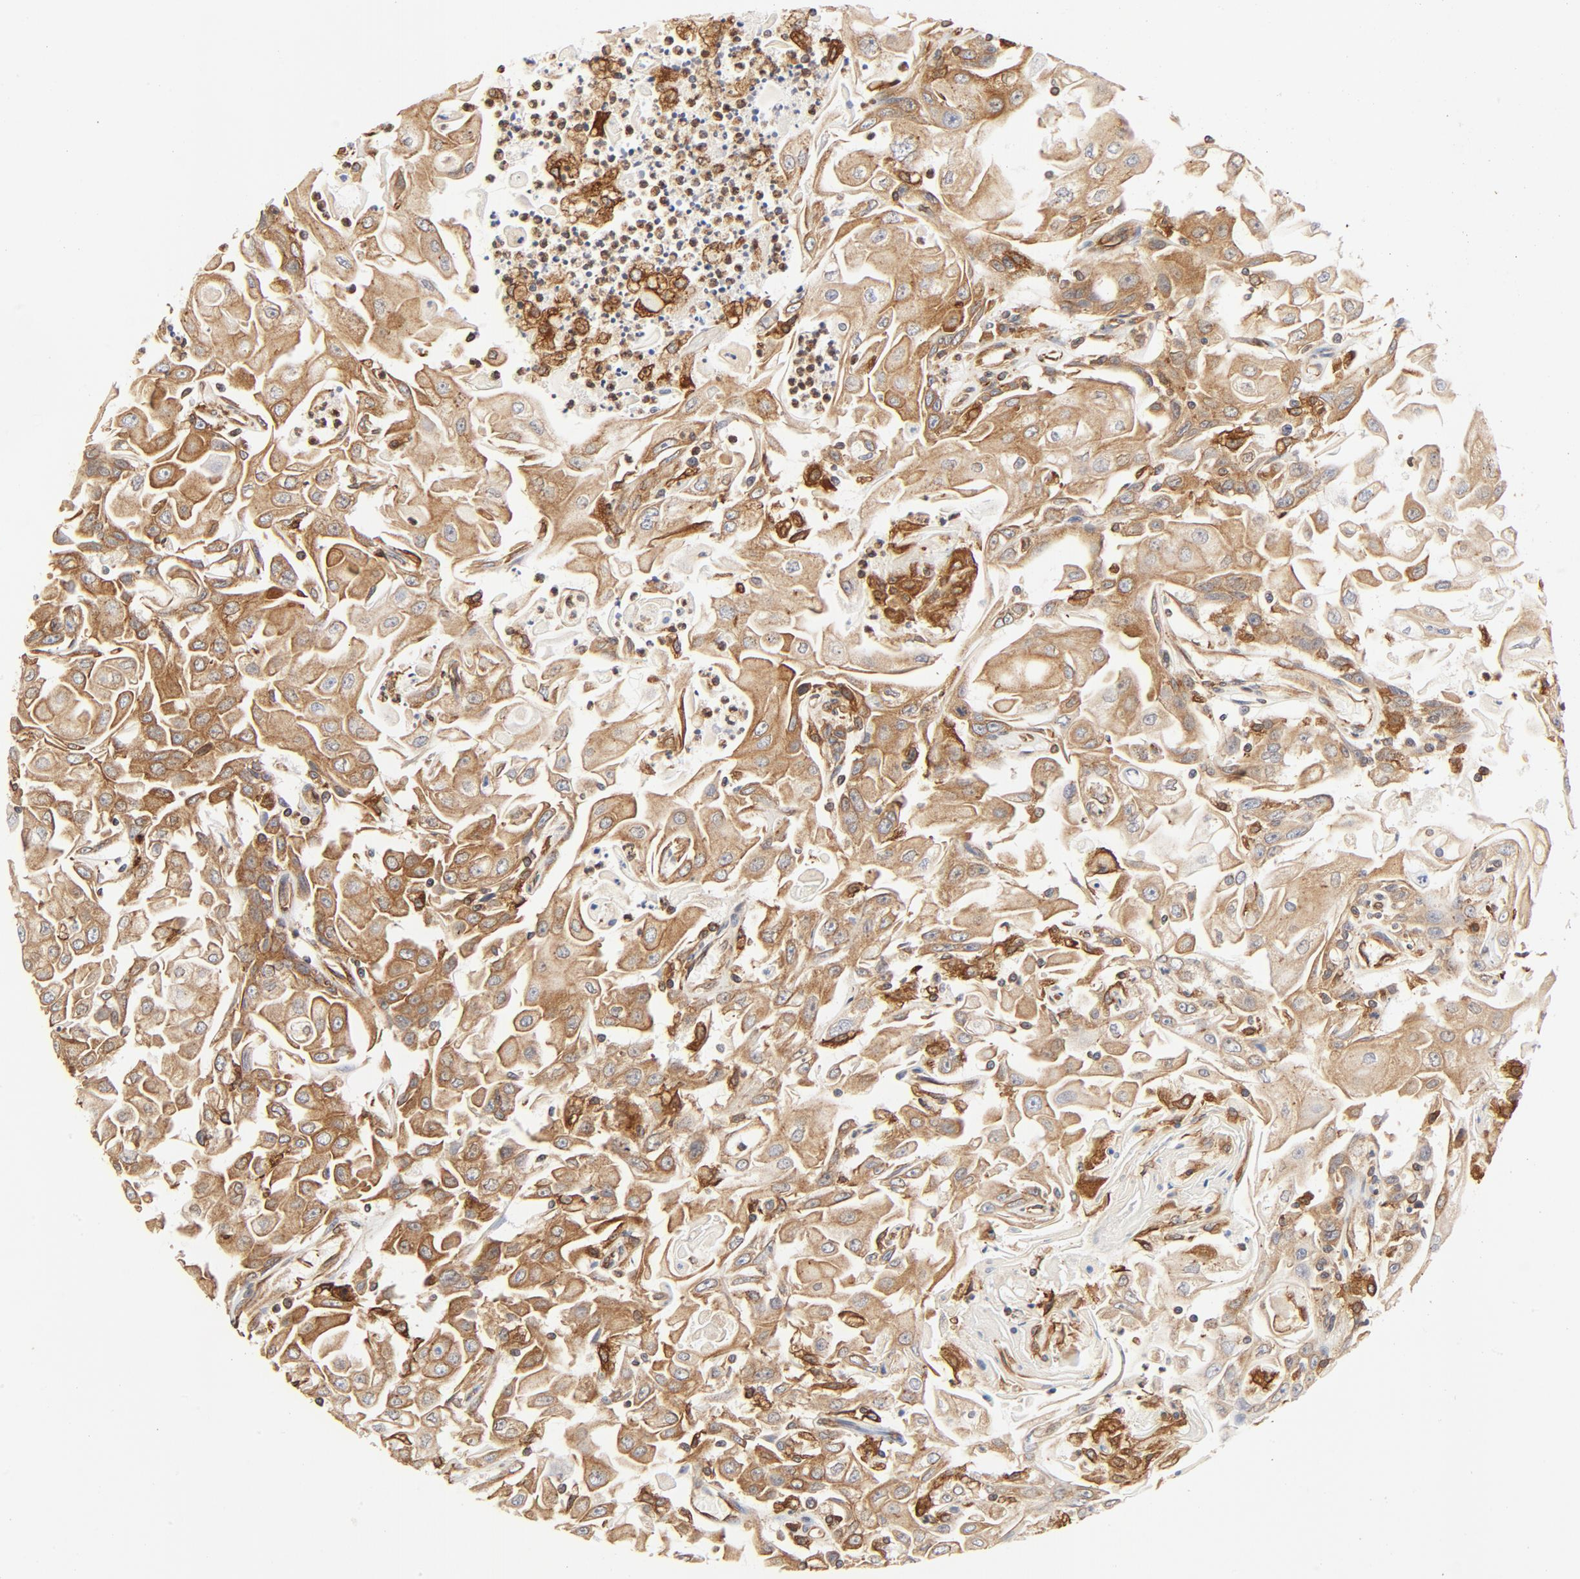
{"staining": {"intensity": "moderate", "quantity": ">75%", "location": "cytoplasmic/membranous"}, "tissue": "head and neck cancer", "cell_type": "Tumor cells", "image_type": "cancer", "snomed": [{"axis": "morphology", "description": "Squamous cell carcinoma, NOS"}, {"axis": "topography", "description": "Oral tissue"}, {"axis": "topography", "description": "Head-Neck"}], "caption": "DAB immunohistochemical staining of human head and neck cancer (squamous cell carcinoma) reveals moderate cytoplasmic/membranous protein expression in approximately >75% of tumor cells.", "gene": "BCAP31", "patient": {"sex": "female", "age": 76}}